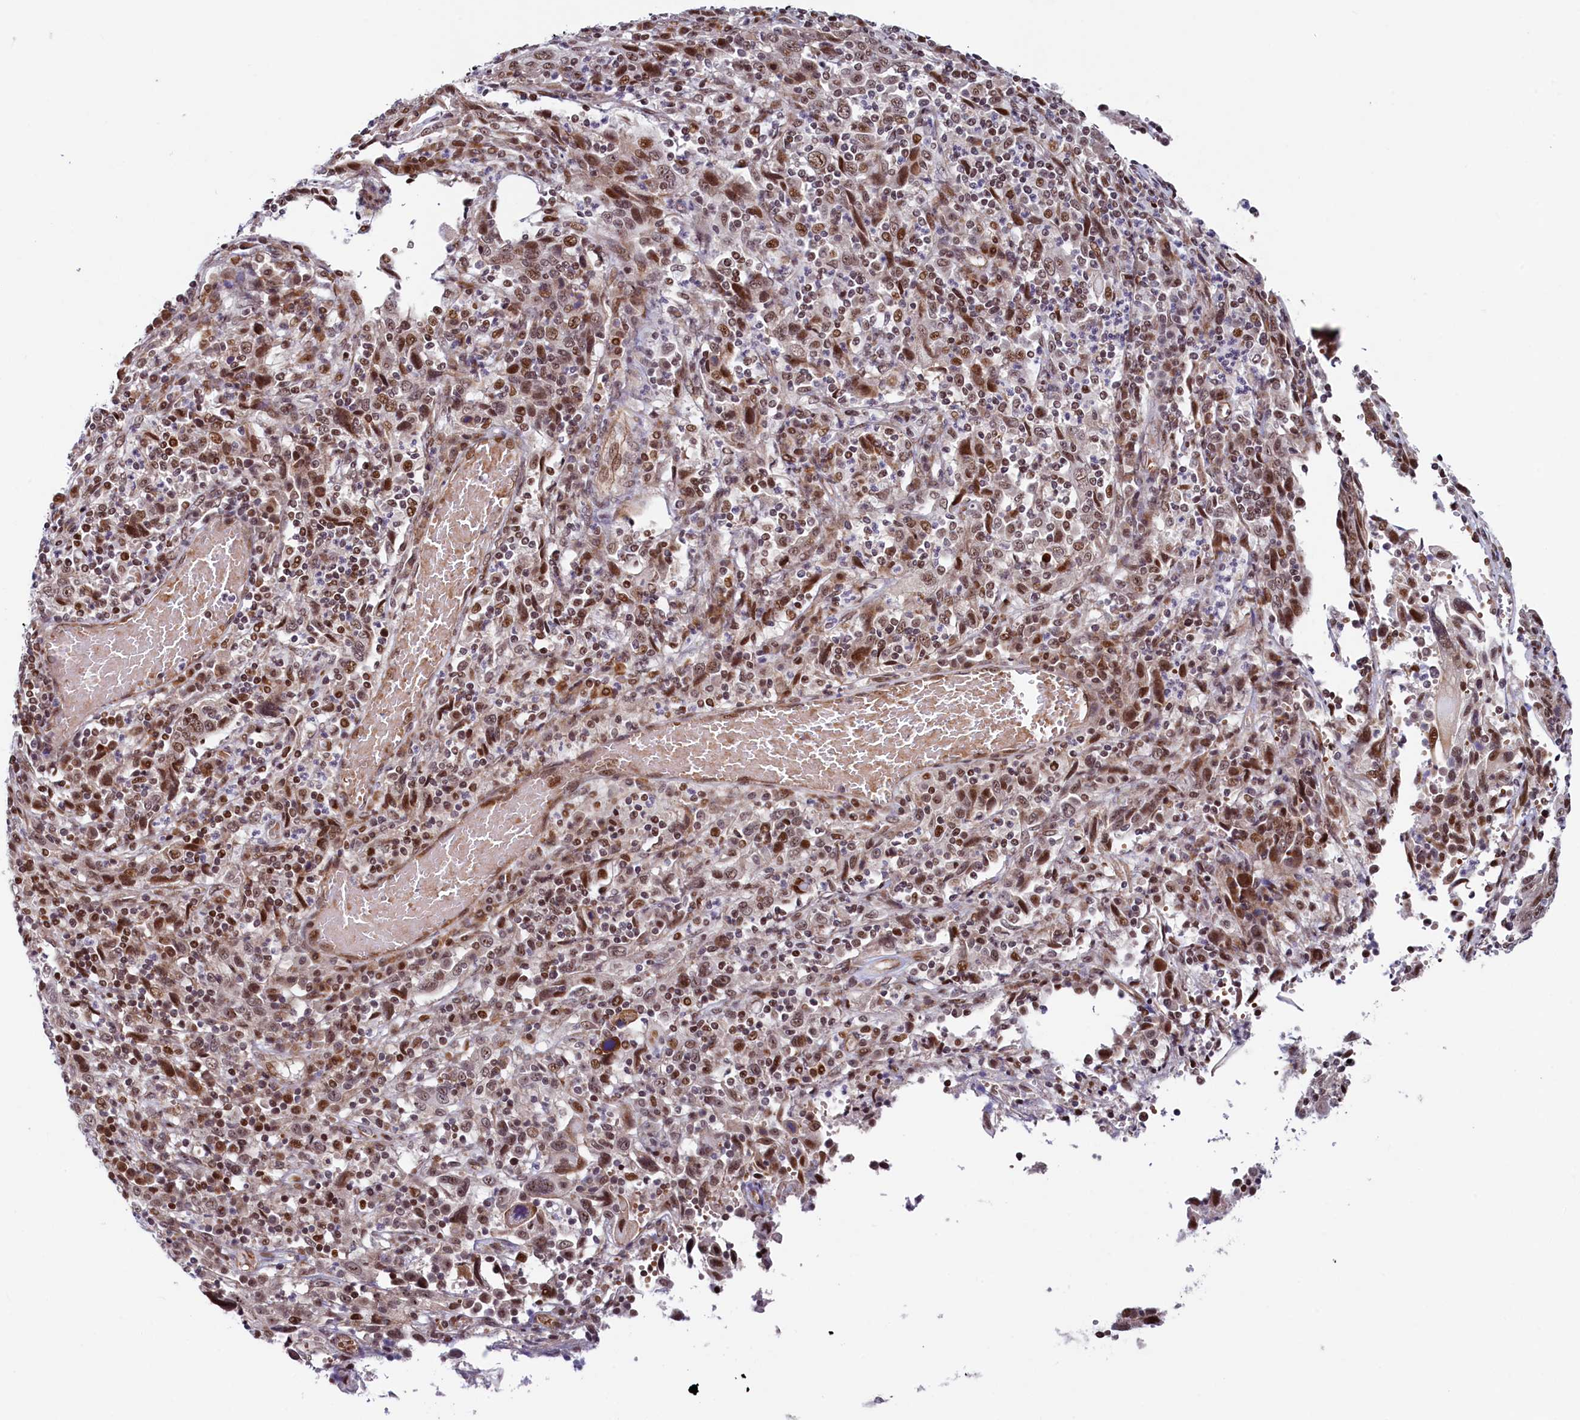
{"staining": {"intensity": "moderate", "quantity": ">75%", "location": "nuclear"}, "tissue": "cervical cancer", "cell_type": "Tumor cells", "image_type": "cancer", "snomed": [{"axis": "morphology", "description": "Squamous cell carcinoma, NOS"}, {"axis": "topography", "description": "Cervix"}], "caption": "Cervical cancer (squamous cell carcinoma) stained with immunohistochemistry (IHC) demonstrates moderate nuclear staining in about >75% of tumor cells.", "gene": "LEO1", "patient": {"sex": "female", "age": 46}}